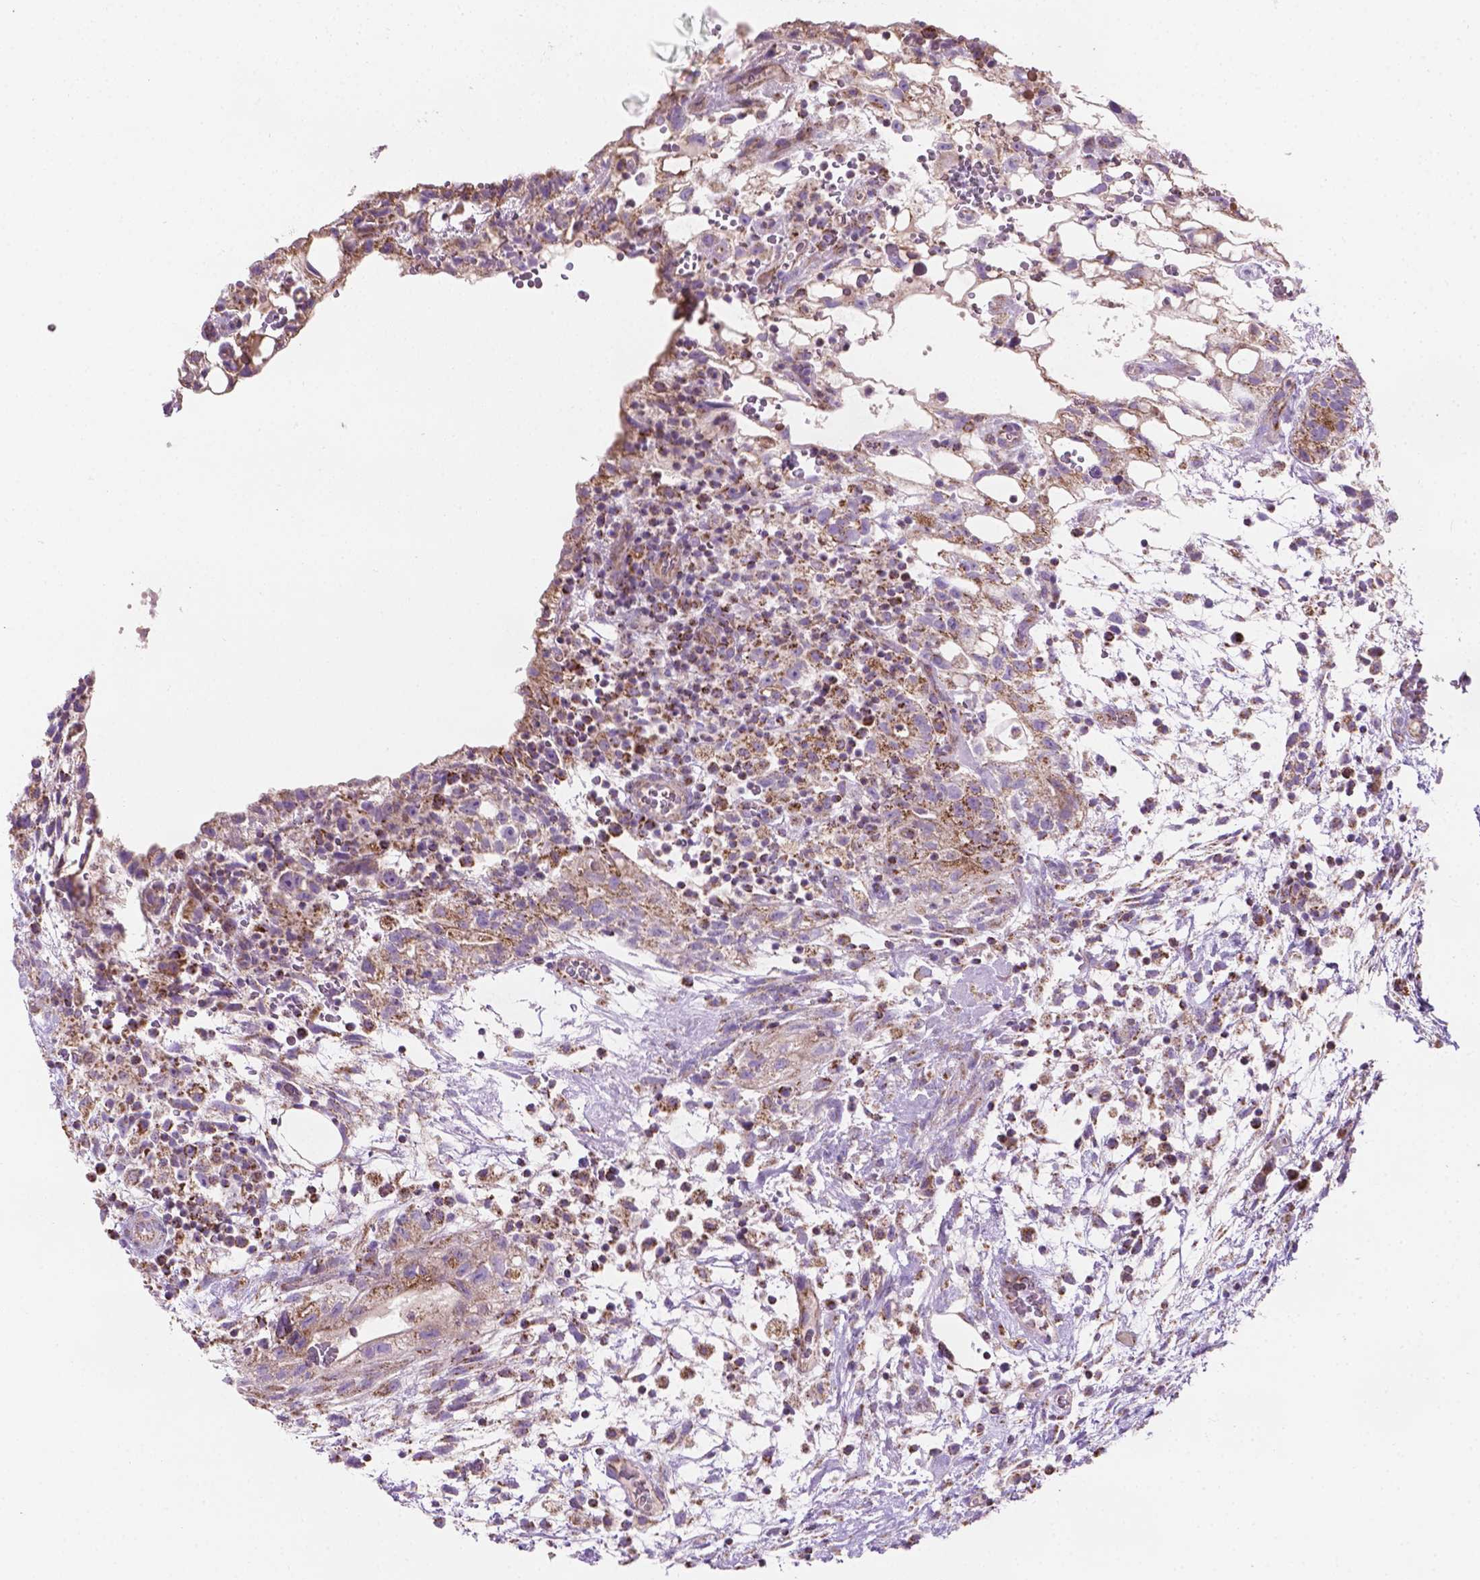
{"staining": {"intensity": "moderate", "quantity": ">75%", "location": "cytoplasmic/membranous"}, "tissue": "testis cancer", "cell_type": "Tumor cells", "image_type": "cancer", "snomed": [{"axis": "morphology", "description": "Normal tissue, NOS"}, {"axis": "morphology", "description": "Carcinoma, Embryonal, NOS"}, {"axis": "topography", "description": "Testis"}], "caption": "An image of embryonal carcinoma (testis) stained for a protein reveals moderate cytoplasmic/membranous brown staining in tumor cells.", "gene": "PIBF1", "patient": {"sex": "male", "age": 32}}